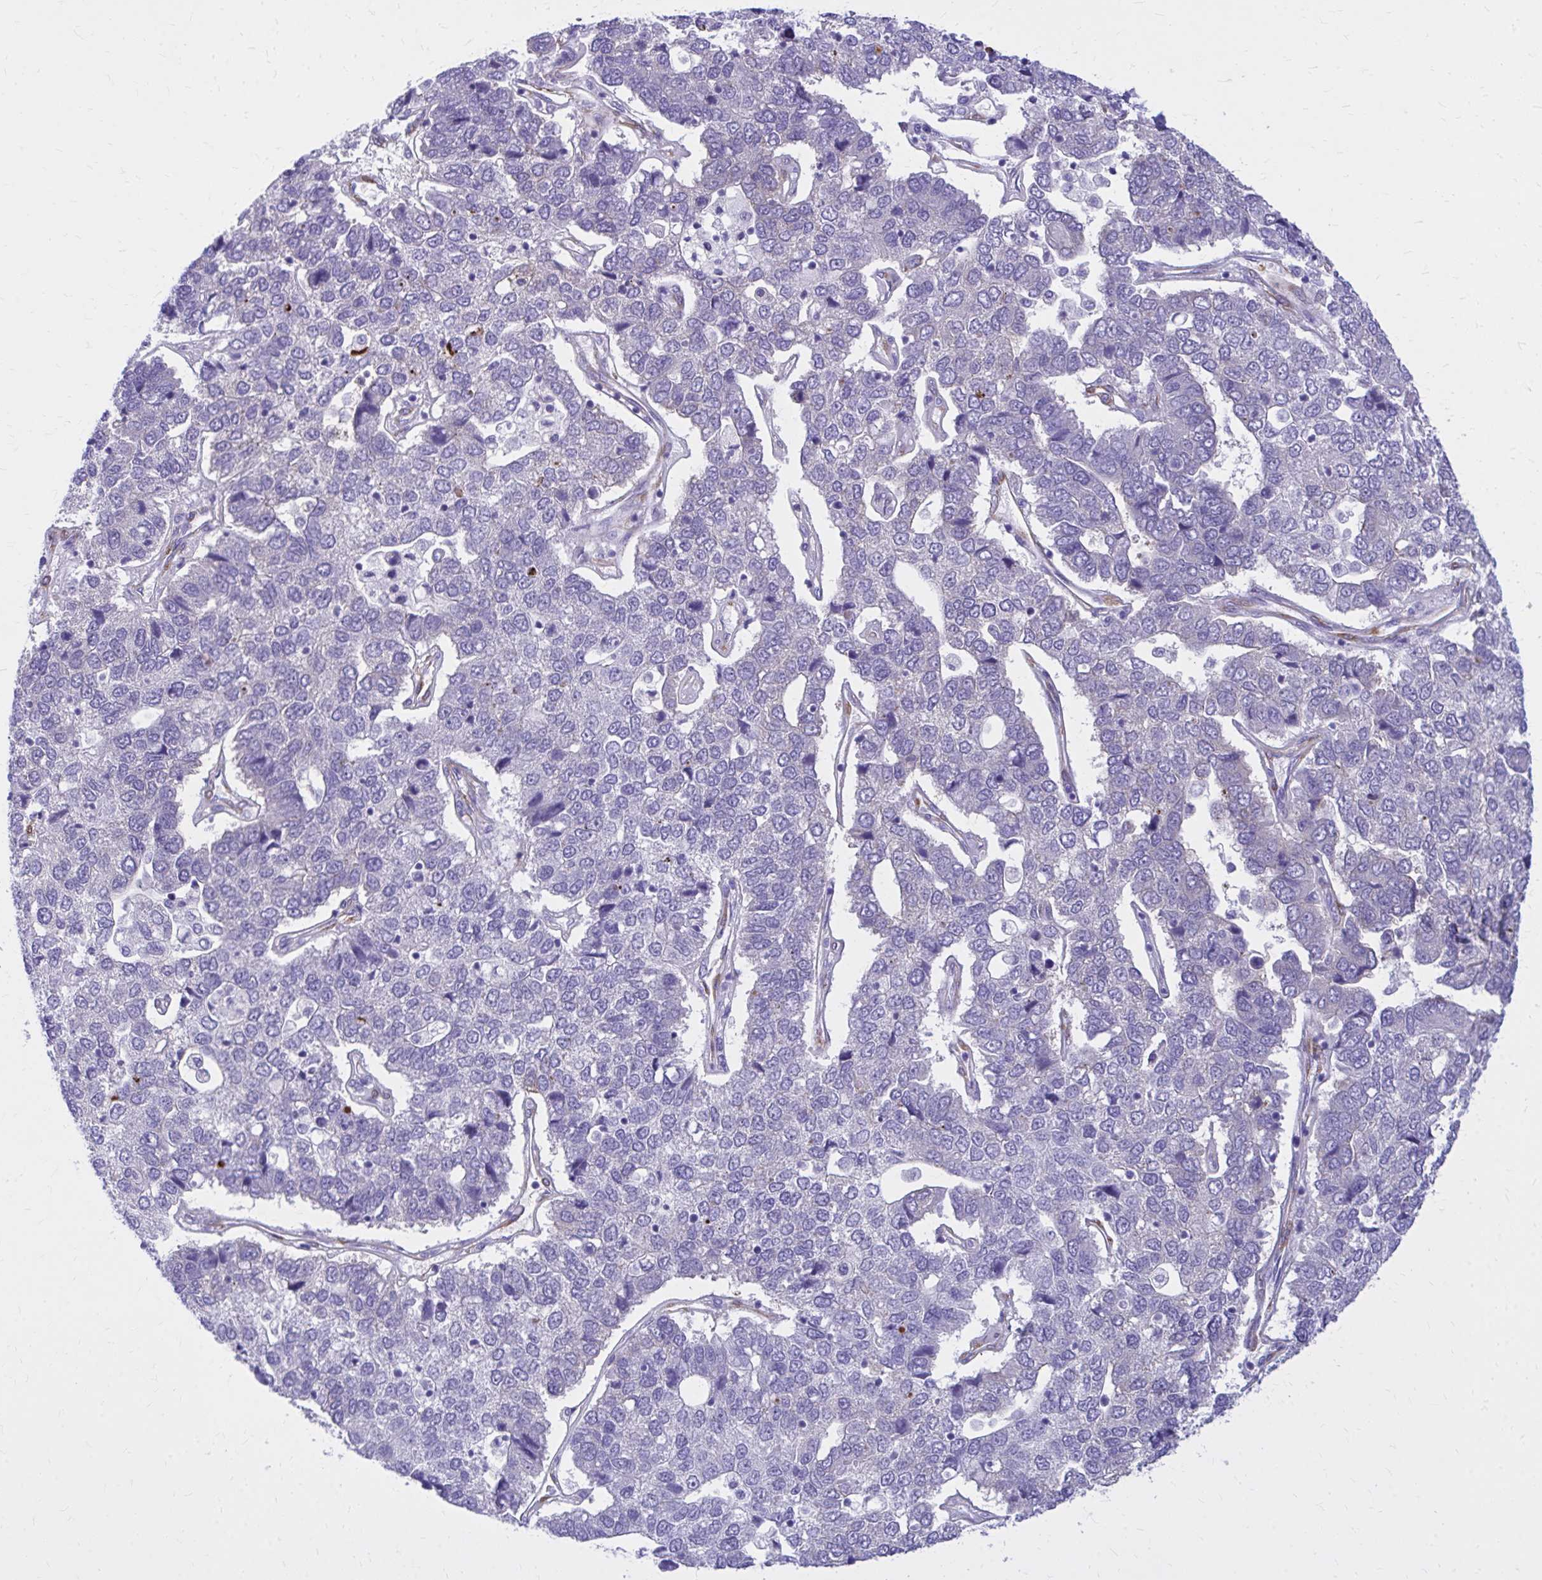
{"staining": {"intensity": "negative", "quantity": "none", "location": "none"}, "tissue": "pancreatic cancer", "cell_type": "Tumor cells", "image_type": "cancer", "snomed": [{"axis": "morphology", "description": "Adenocarcinoma, NOS"}, {"axis": "topography", "description": "Pancreas"}], "caption": "The histopathology image shows no staining of tumor cells in pancreatic adenocarcinoma.", "gene": "EPB41L1", "patient": {"sex": "female", "age": 61}}